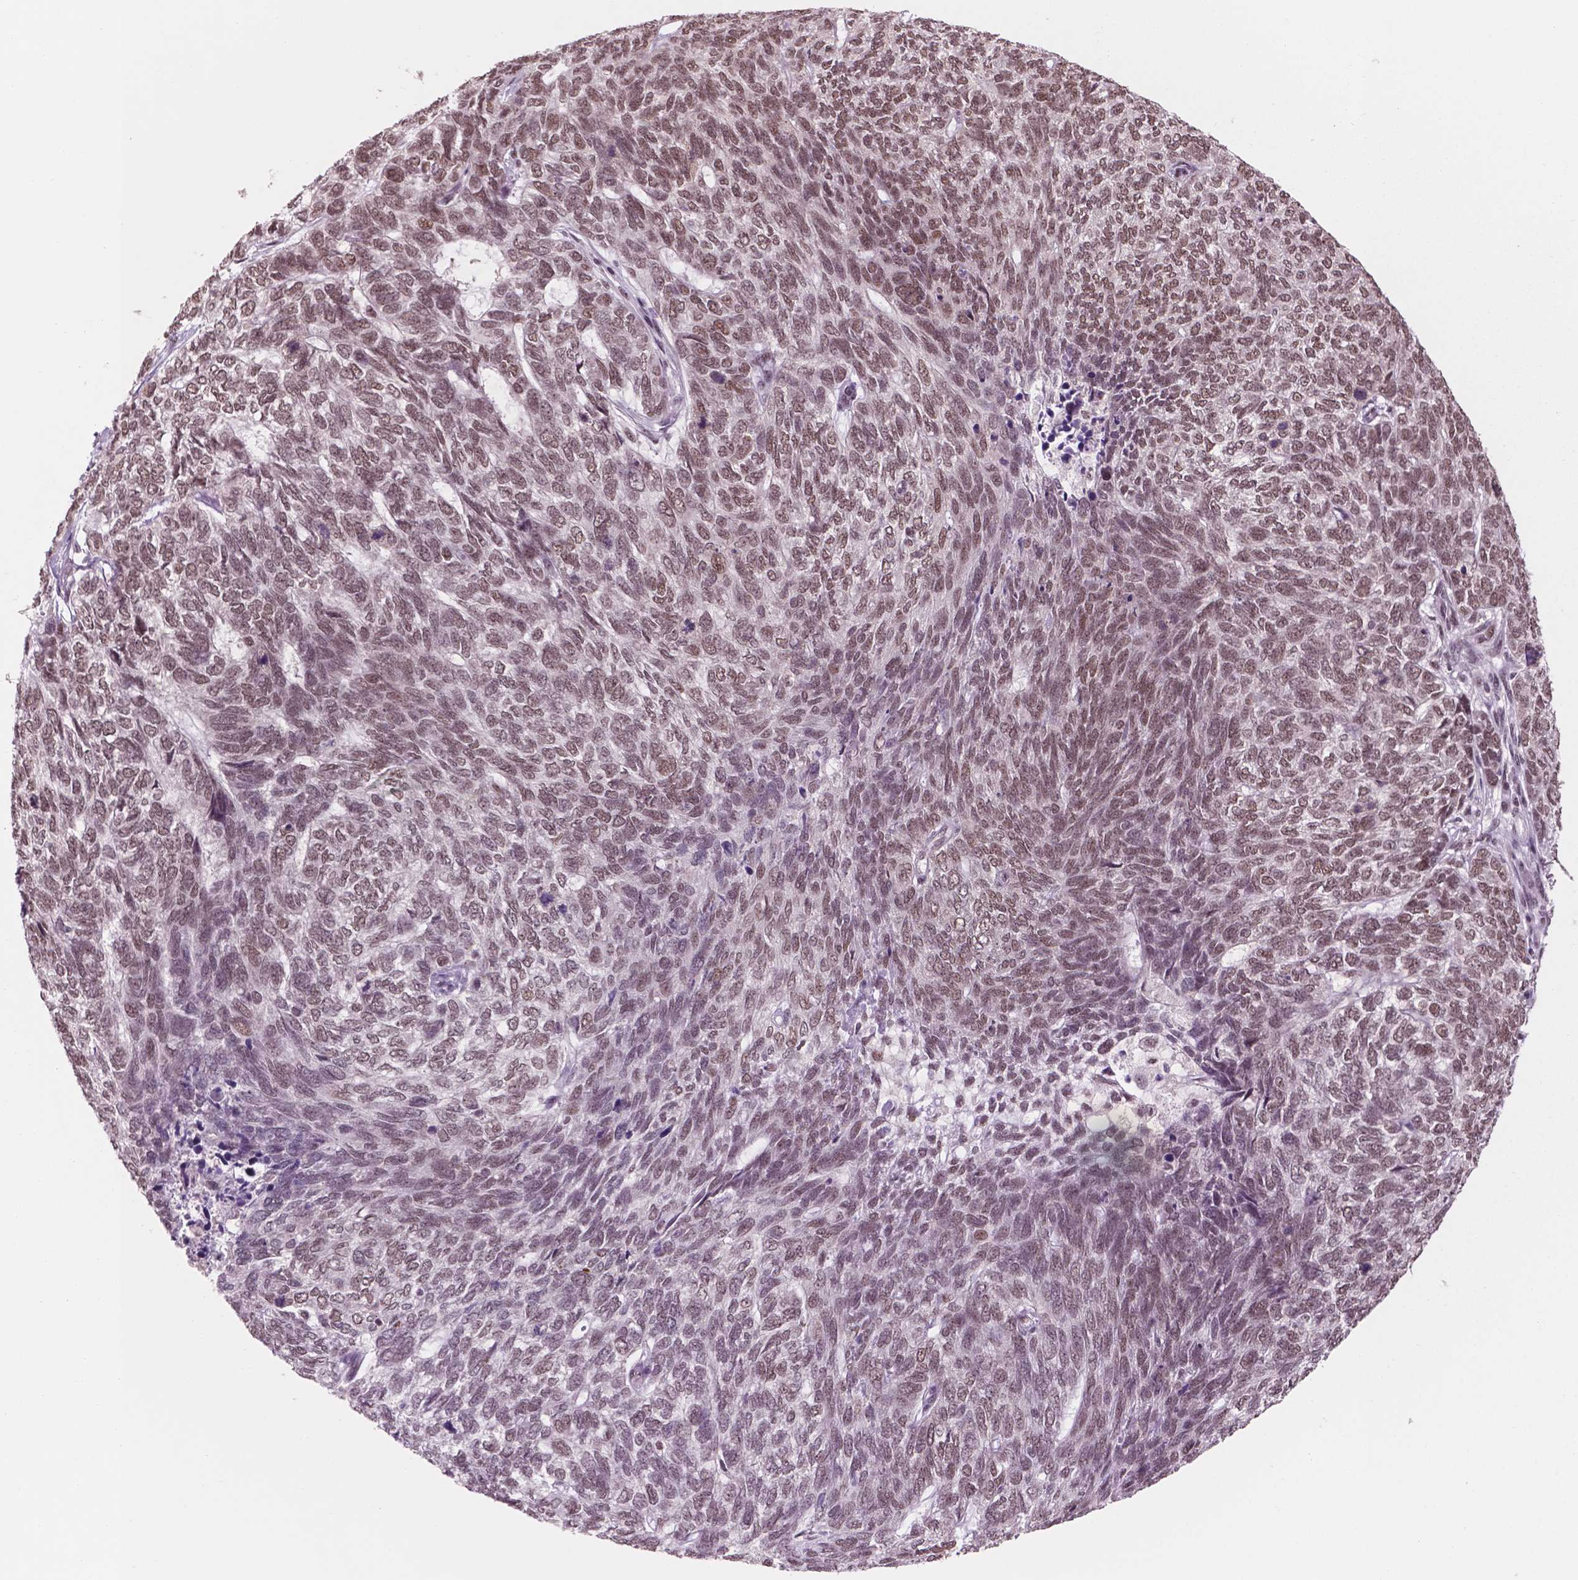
{"staining": {"intensity": "moderate", "quantity": "25%-75%", "location": "nuclear"}, "tissue": "skin cancer", "cell_type": "Tumor cells", "image_type": "cancer", "snomed": [{"axis": "morphology", "description": "Basal cell carcinoma"}, {"axis": "topography", "description": "Skin"}], "caption": "Protein positivity by IHC exhibits moderate nuclear positivity in approximately 25%-75% of tumor cells in skin cancer (basal cell carcinoma). The protein is stained brown, and the nuclei are stained in blue (DAB IHC with brightfield microscopy, high magnification).", "gene": "POLR2E", "patient": {"sex": "female", "age": 65}}